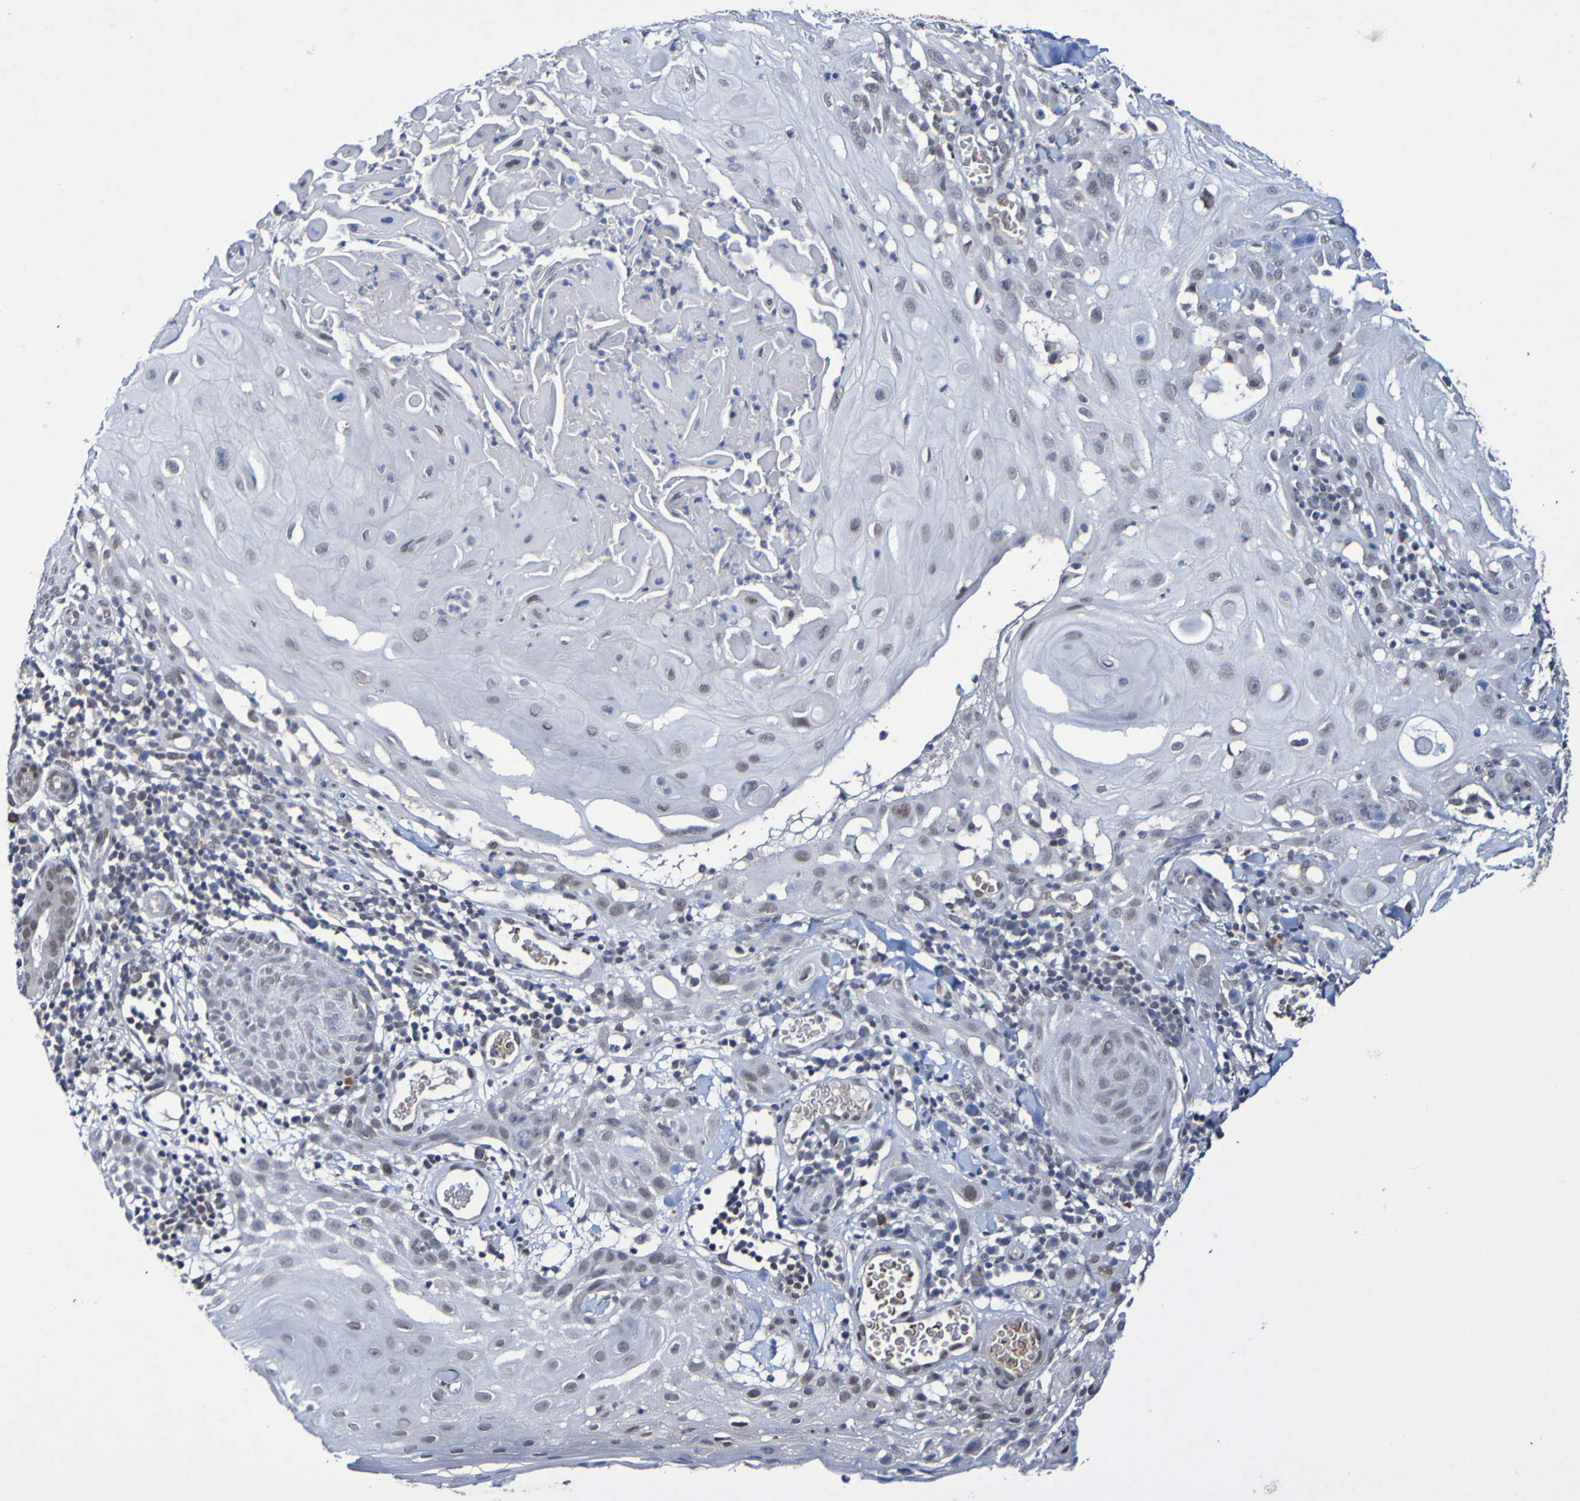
{"staining": {"intensity": "weak", "quantity": "<25%", "location": "nuclear"}, "tissue": "skin cancer", "cell_type": "Tumor cells", "image_type": "cancer", "snomed": [{"axis": "morphology", "description": "Squamous cell carcinoma, NOS"}, {"axis": "topography", "description": "Skin"}], "caption": "An image of skin cancer stained for a protein reveals no brown staining in tumor cells.", "gene": "PCGF1", "patient": {"sex": "male", "age": 24}}